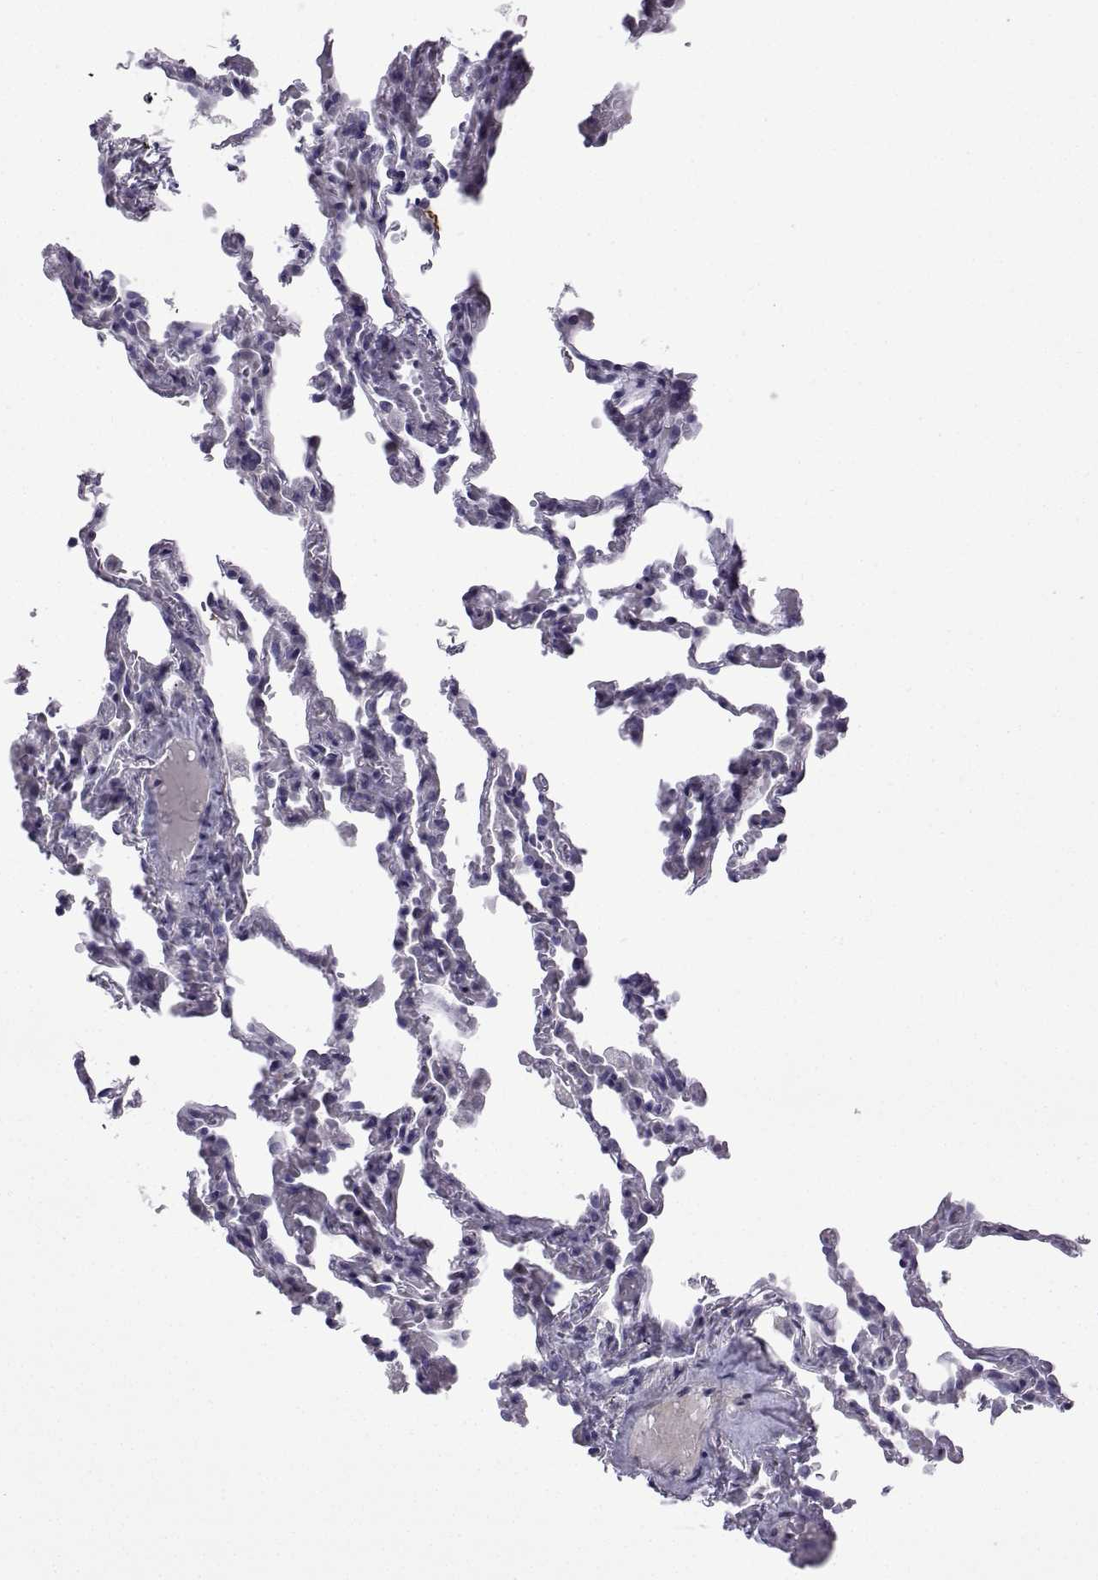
{"staining": {"intensity": "negative", "quantity": "none", "location": "none"}, "tissue": "lung", "cell_type": "Alveolar cells", "image_type": "normal", "snomed": [{"axis": "morphology", "description": "Normal tissue, NOS"}, {"axis": "topography", "description": "Lung"}], "caption": "Immunohistochemistry (IHC) of normal lung reveals no expression in alveolar cells.", "gene": "CFAP70", "patient": {"sex": "female", "age": 43}}